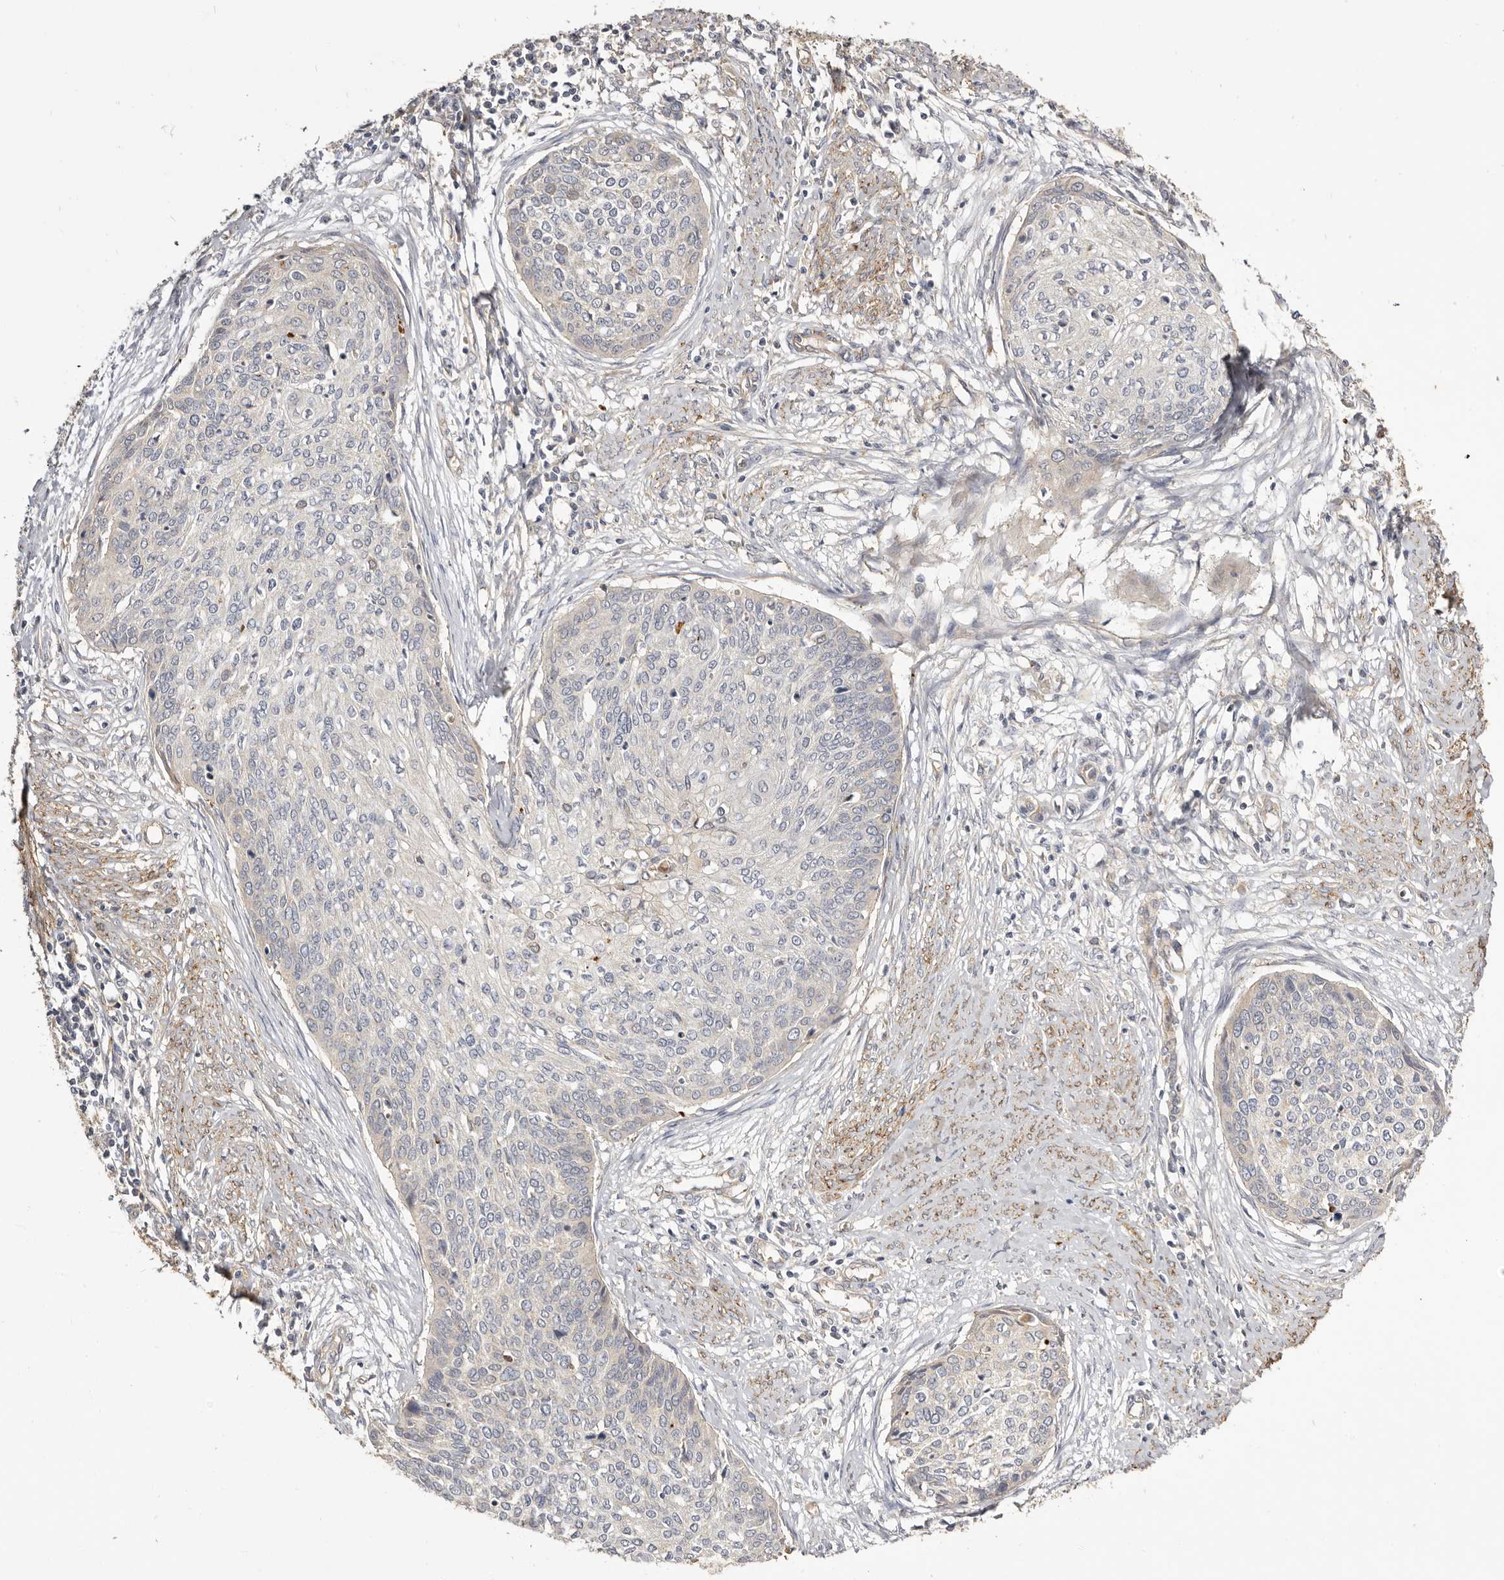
{"staining": {"intensity": "negative", "quantity": "none", "location": "none"}, "tissue": "cervical cancer", "cell_type": "Tumor cells", "image_type": "cancer", "snomed": [{"axis": "morphology", "description": "Squamous cell carcinoma, NOS"}, {"axis": "topography", "description": "Cervix"}], "caption": "IHC of human cervical cancer exhibits no expression in tumor cells.", "gene": "ADAMTS9", "patient": {"sex": "female", "age": 37}}